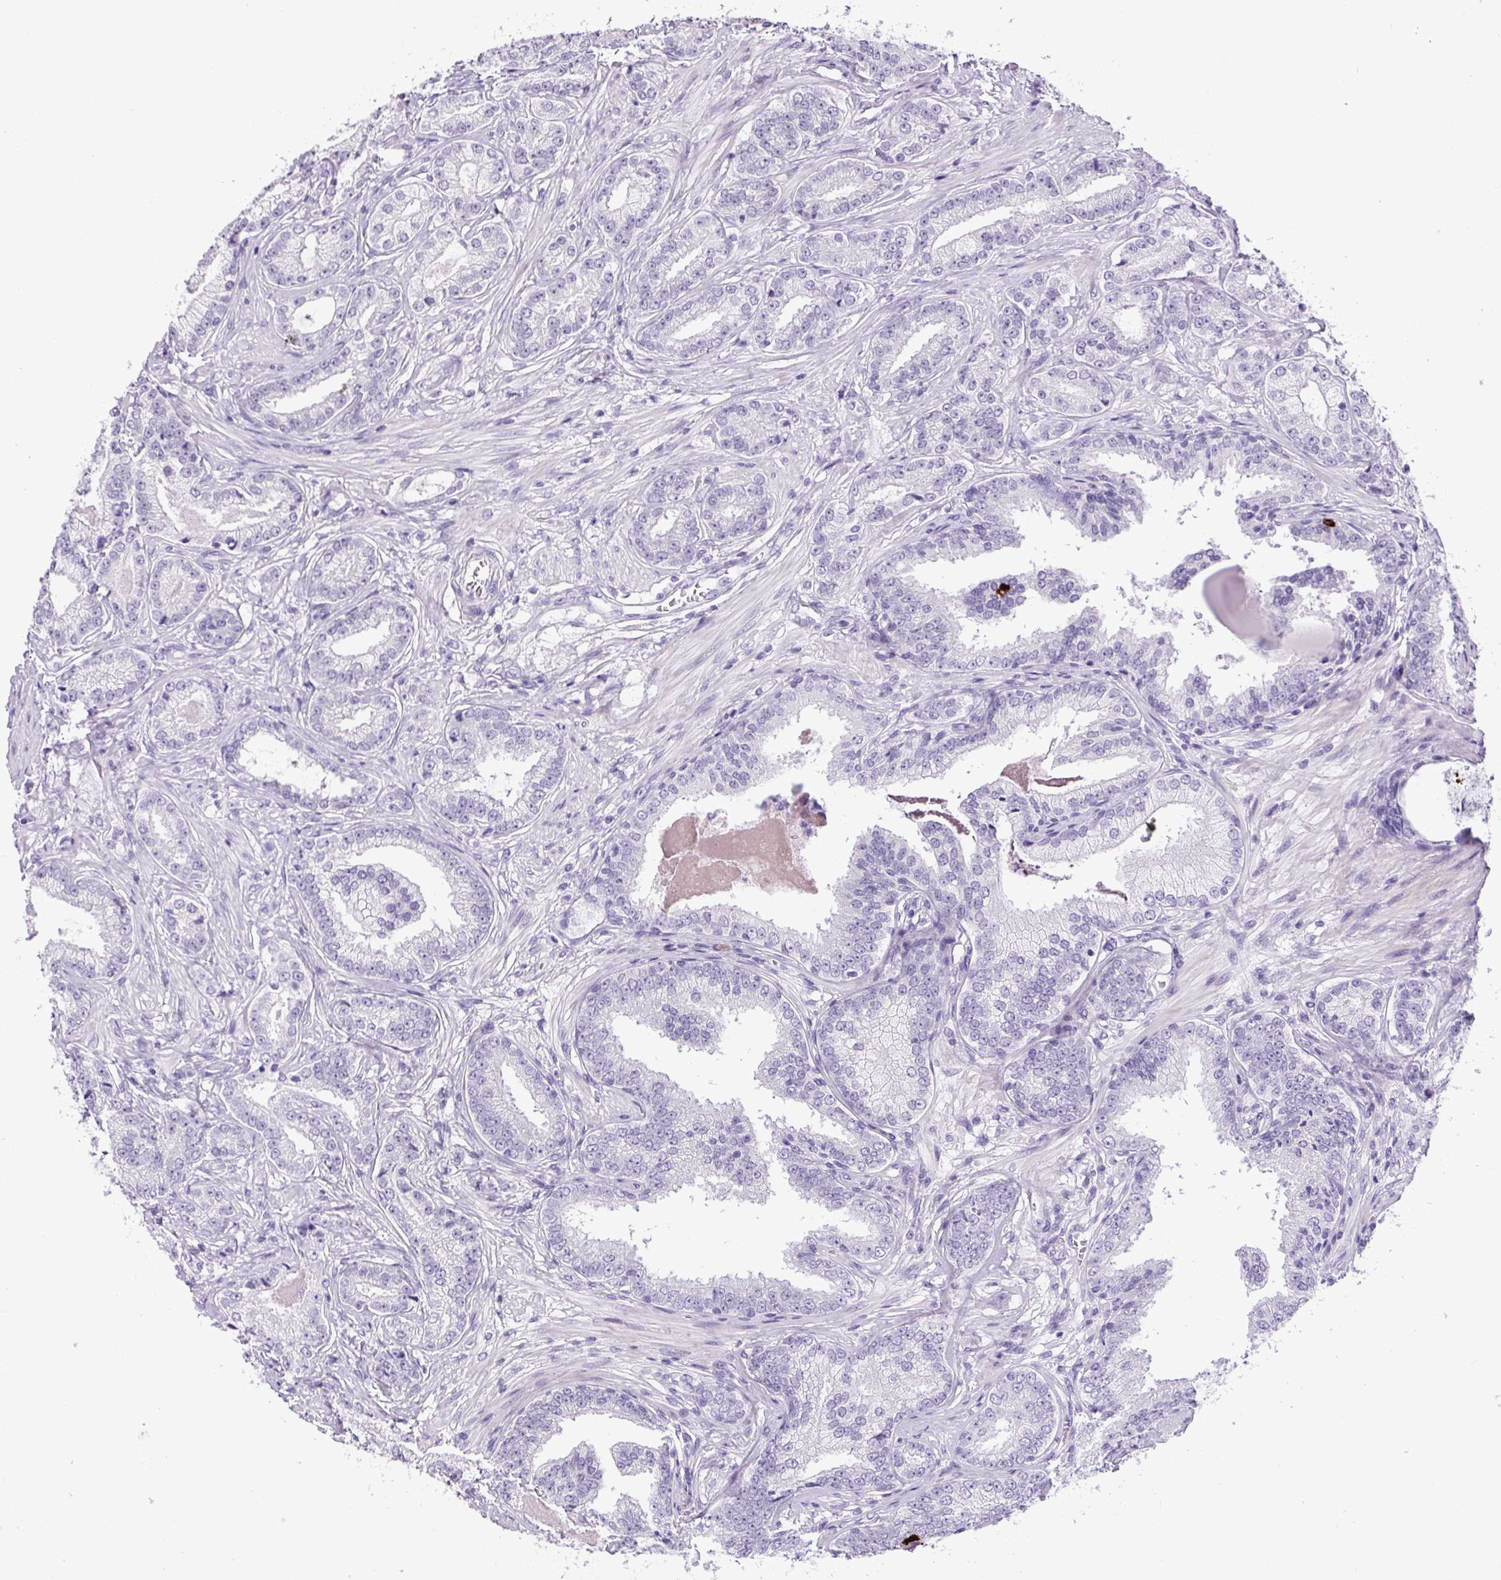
{"staining": {"intensity": "negative", "quantity": "none", "location": "none"}, "tissue": "prostate cancer", "cell_type": "Tumor cells", "image_type": "cancer", "snomed": [{"axis": "morphology", "description": "Adenocarcinoma, Low grade"}, {"axis": "topography", "description": "Prostate"}], "caption": "Prostate cancer was stained to show a protein in brown. There is no significant positivity in tumor cells. (Immunohistochemistry (ihc), brightfield microscopy, high magnification).", "gene": "CHGA", "patient": {"sex": "male", "age": 61}}